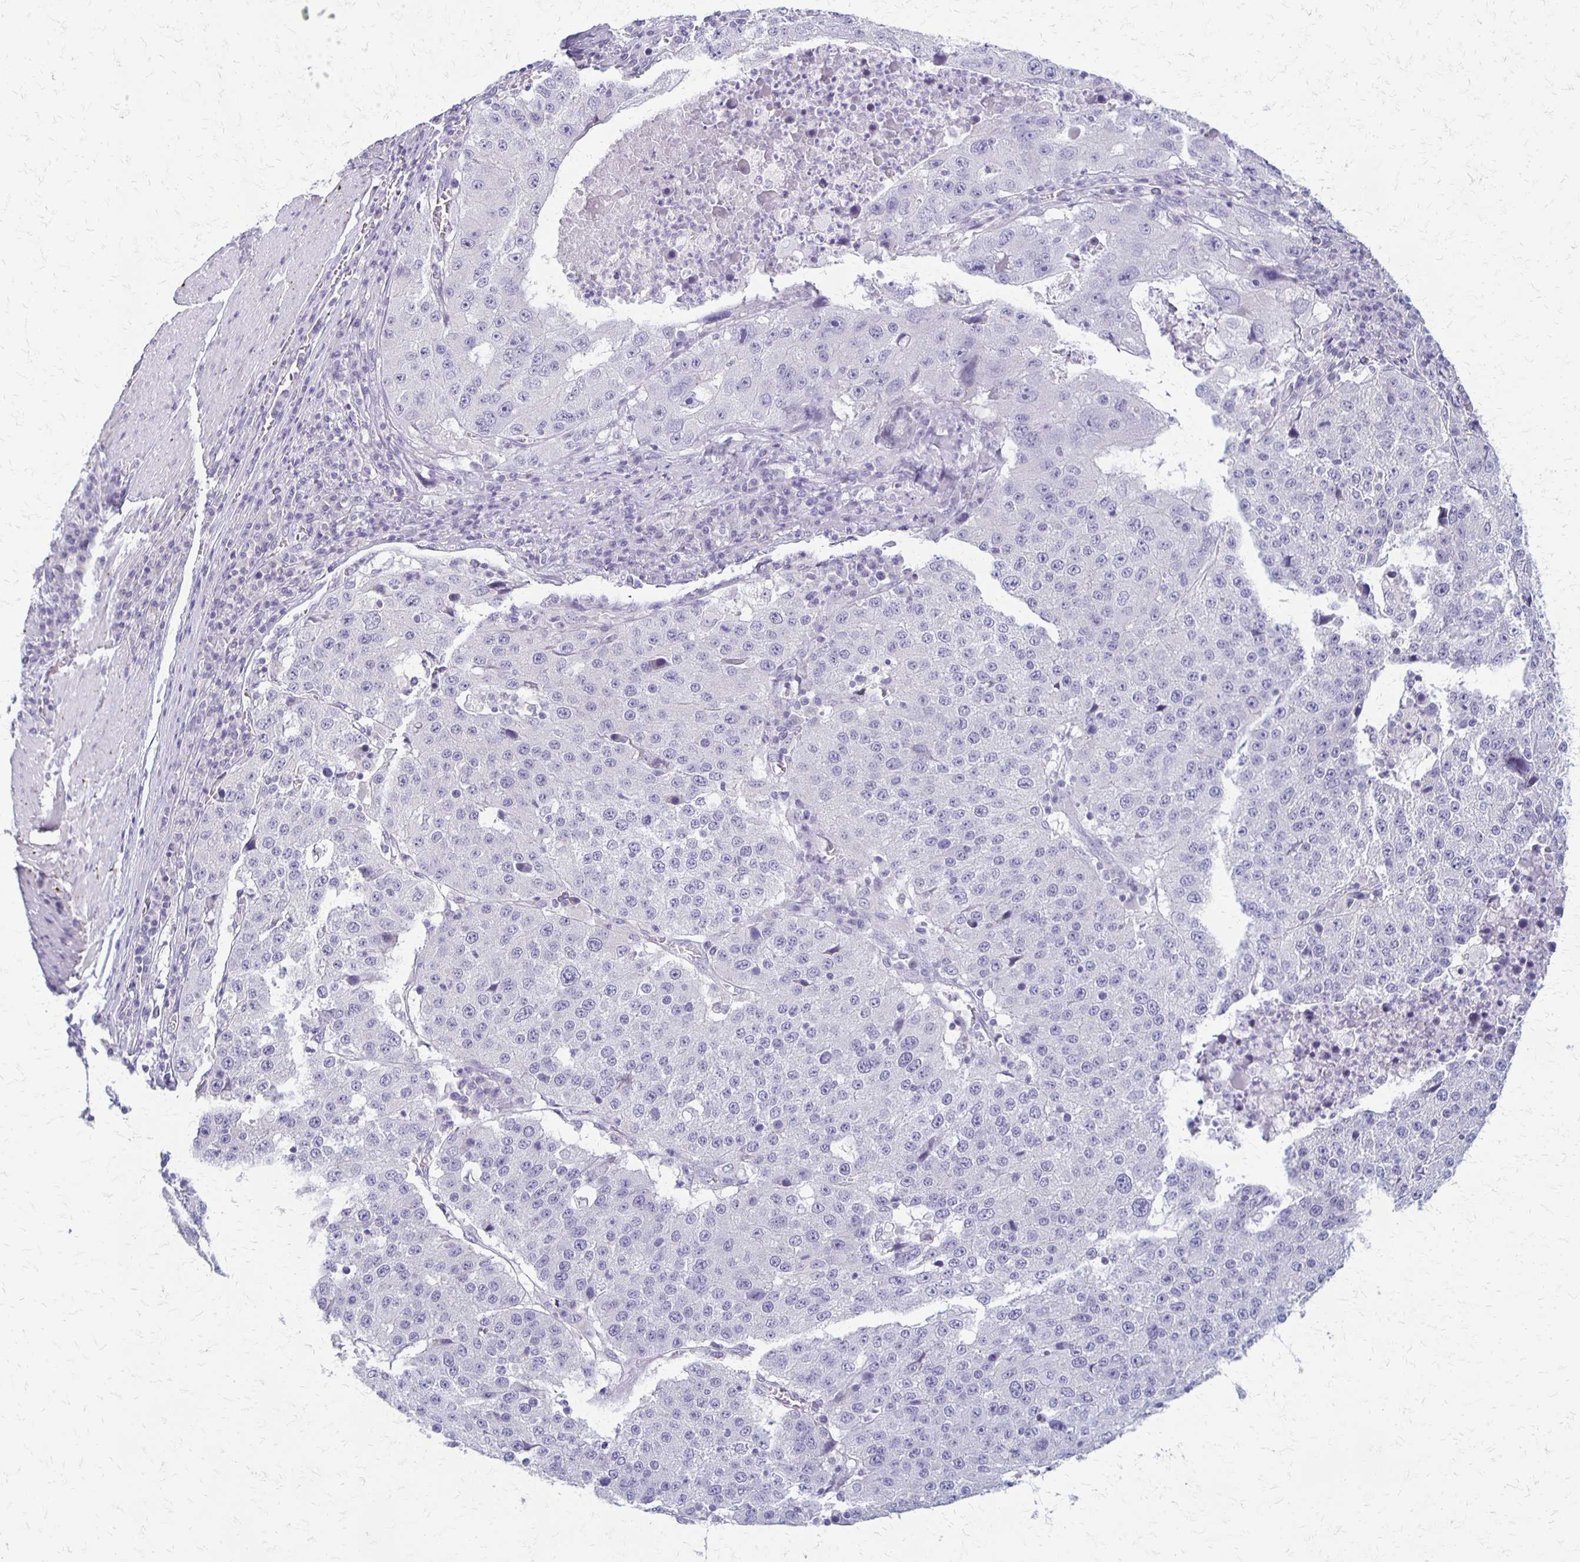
{"staining": {"intensity": "negative", "quantity": "none", "location": "none"}, "tissue": "stomach cancer", "cell_type": "Tumor cells", "image_type": "cancer", "snomed": [{"axis": "morphology", "description": "Adenocarcinoma, NOS"}, {"axis": "topography", "description": "Stomach"}], "caption": "Tumor cells are negative for brown protein staining in stomach cancer.", "gene": "RHOC", "patient": {"sex": "male", "age": 71}}